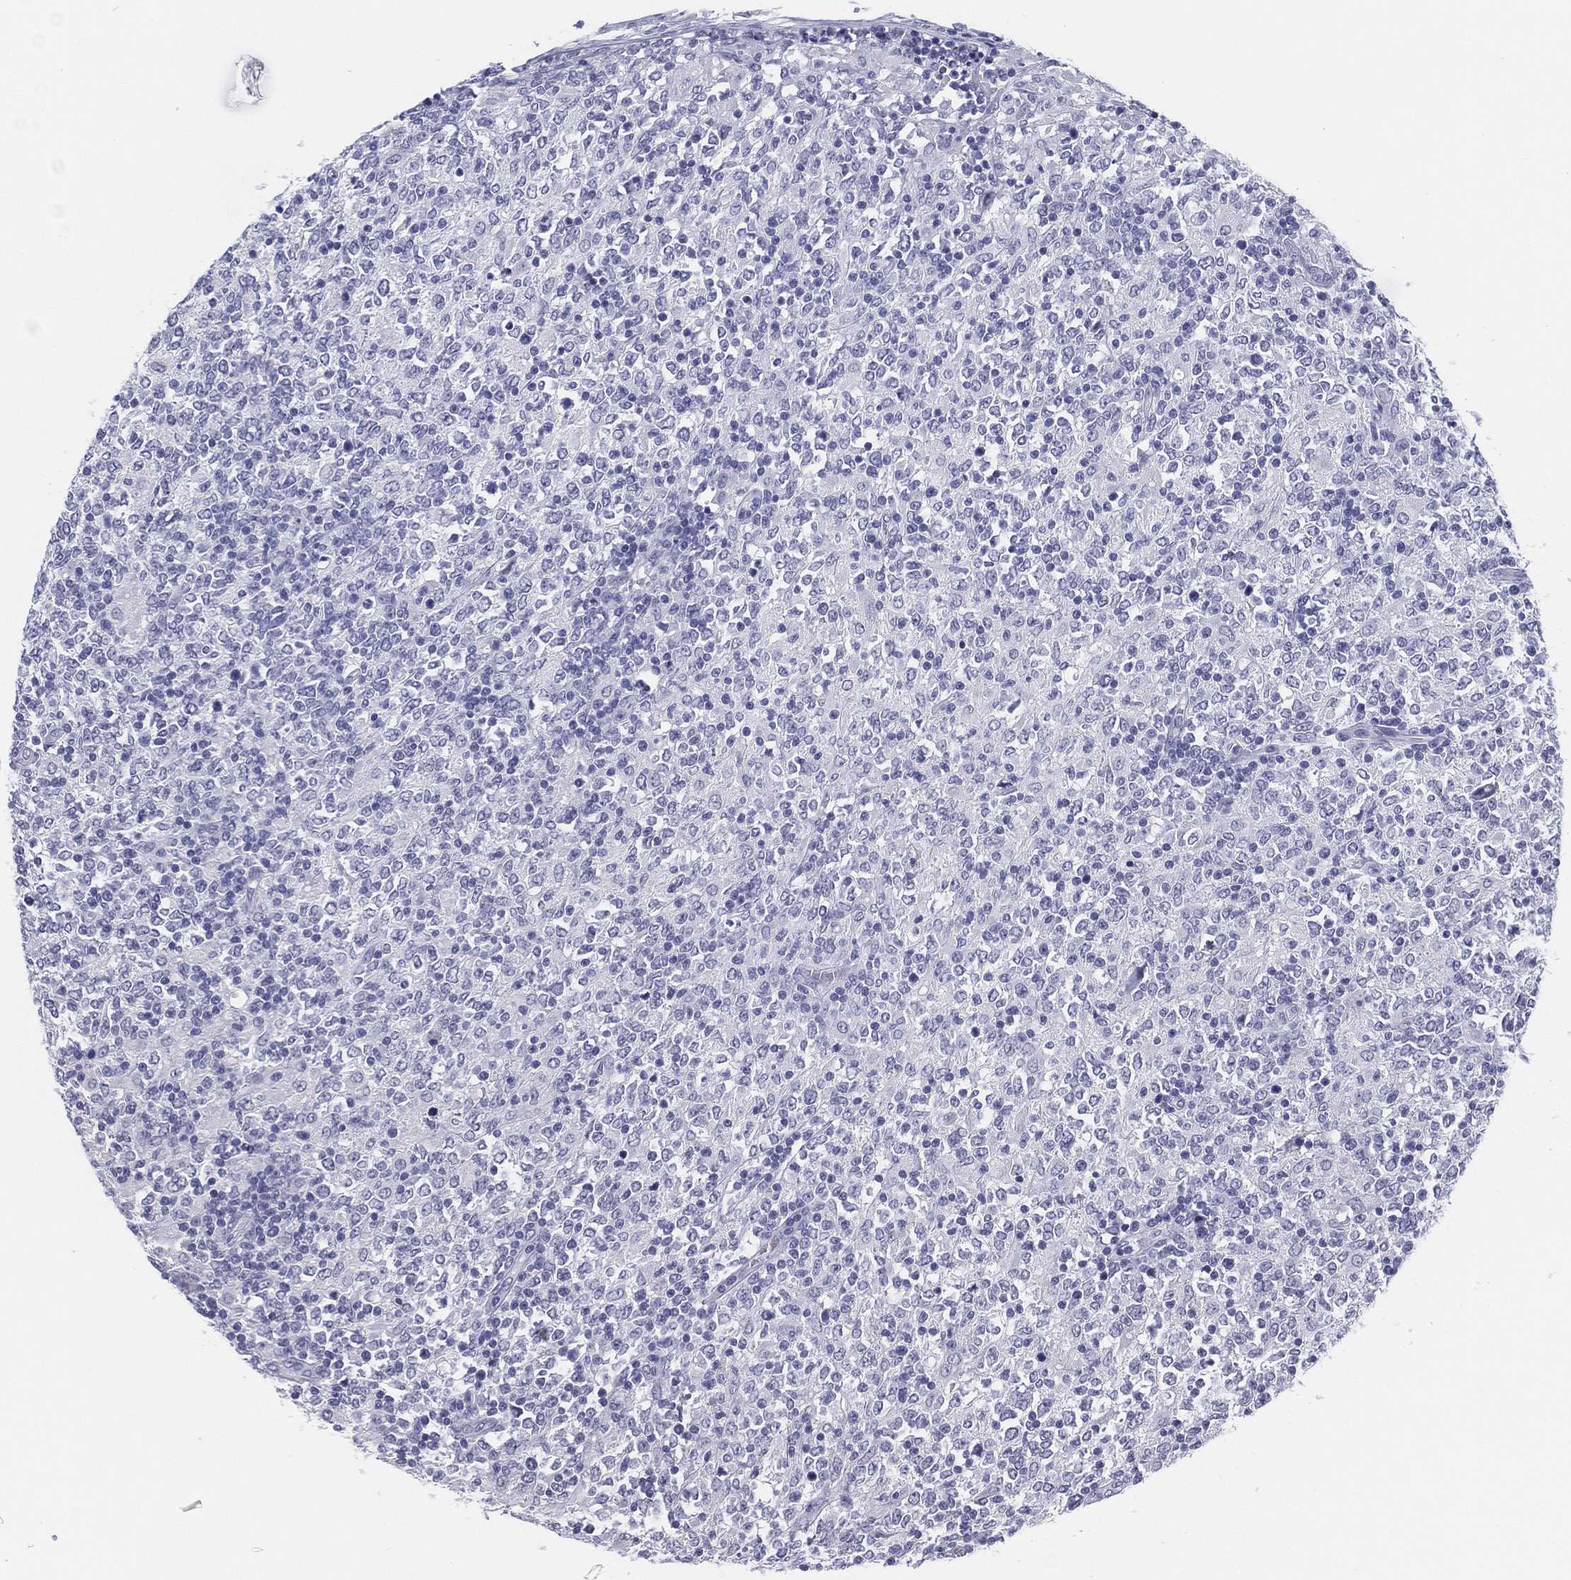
{"staining": {"intensity": "negative", "quantity": "none", "location": "none"}, "tissue": "lymphoma", "cell_type": "Tumor cells", "image_type": "cancer", "snomed": [{"axis": "morphology", "description": "Malignant lymphoma, non-Hodgkin's type, High grade"}, {"axis": "topography", "description": "Lymph node"}], "caption": "DAB immunohistochemical staining of human high-grade malignant lymphoma, non-Hodgkin's type demonstrates no significant staining in tumor cells. (DAB IHC visualized using brightfield microscopy, high magnification).", "gene": "ATP1B2", "patient": {"sex": "female", "age": 84}}